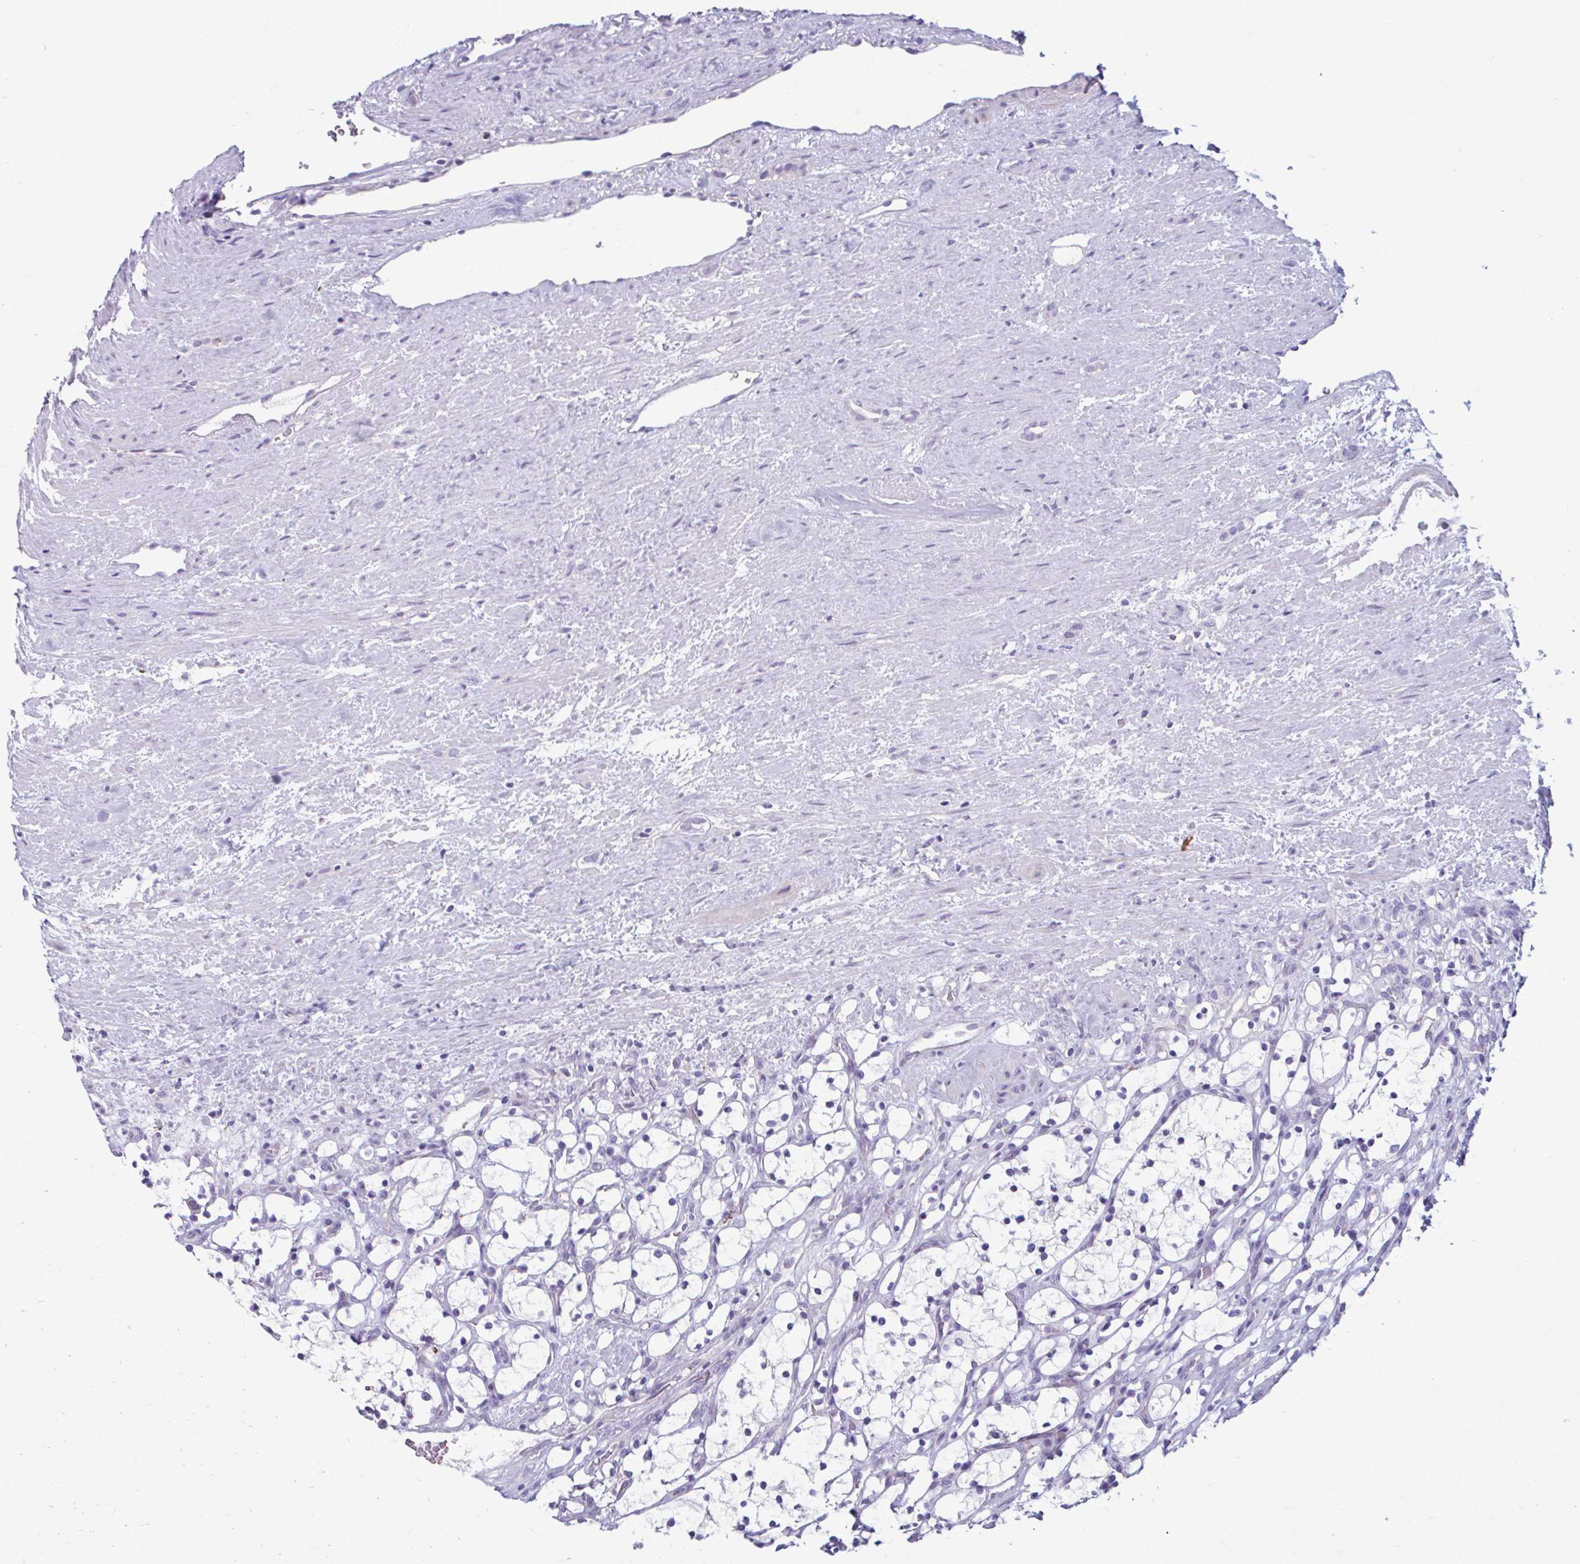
{"staining": {"intensity": "negative", "quantity": "none", "location": "none"}, "tissue": "renal cancer", "cell_type": "Tumor cells", "image_type": "cancer", "snomed": [{"axis": "morphology", "description": "Adenocarcinoma, NOS"}, {"axis": "topography", "description": "Kidney"}], "caption": "There is no significant expression in tumor cells of renal adenocarcinoma.", "gene": "C12orf71", "patient": {"sex": "female", "age": 69}}